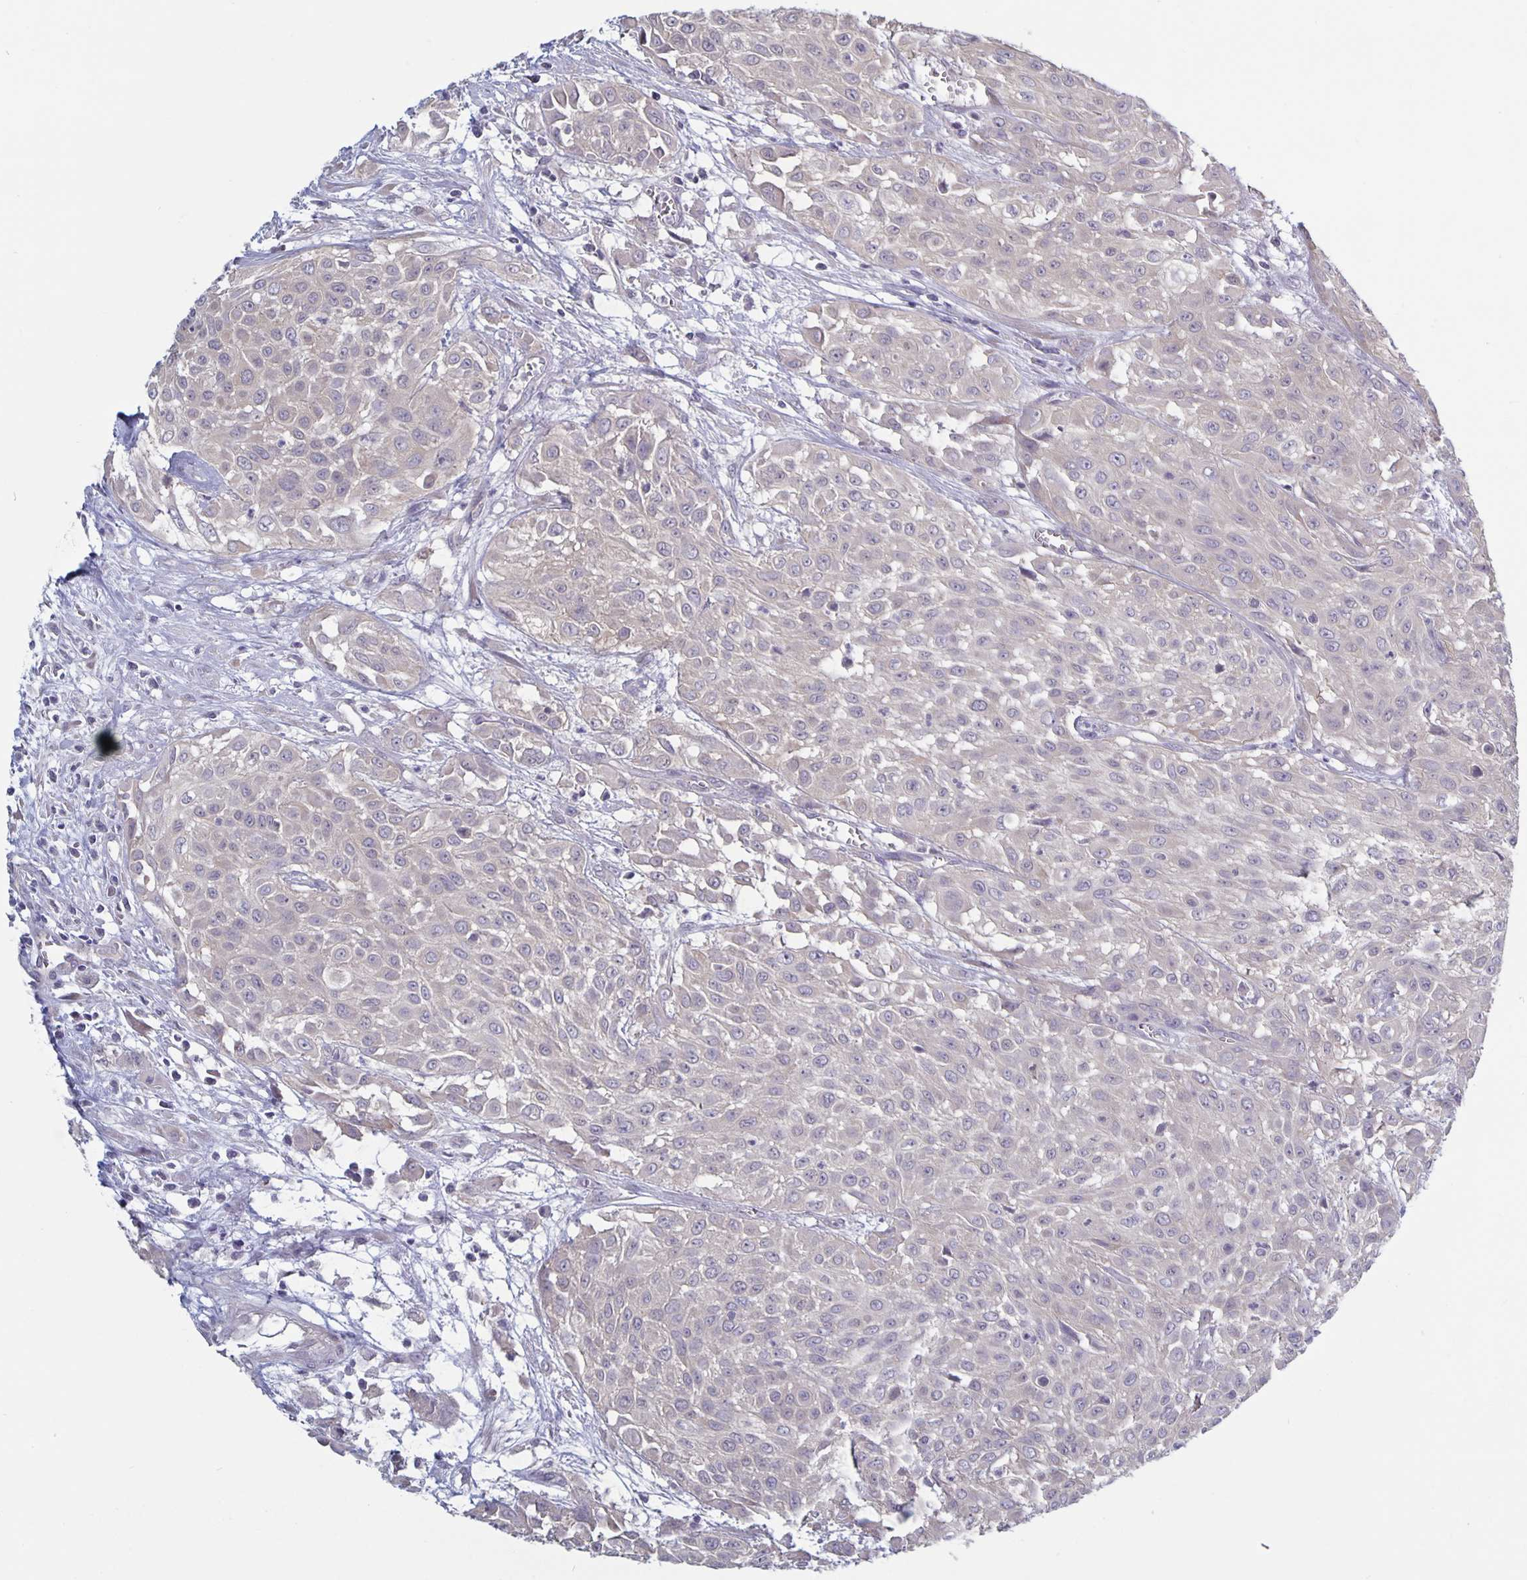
{"staining": {"intensity": "weak", "quantity": "<25%", "location": "cytoplasmic/membranous"}, "tissue": "urothelial cancer", "cell_type": "Tumor cells", "image_type": "cancer", "snomed": [{"axis": "morphology", "description": "Urothelial carcinoma, High grade"}, {"axis": "topography", "description": "Urinary bladder"}], "caption": "High magnification brightfield microscopy of urothelial cancer stained with DAB (brown) and counterstained with hematoxylin (blue): tumor cells show no significant expression.", "gene": "PLCB3", "patient": {"sex": "male", "age": 57}}